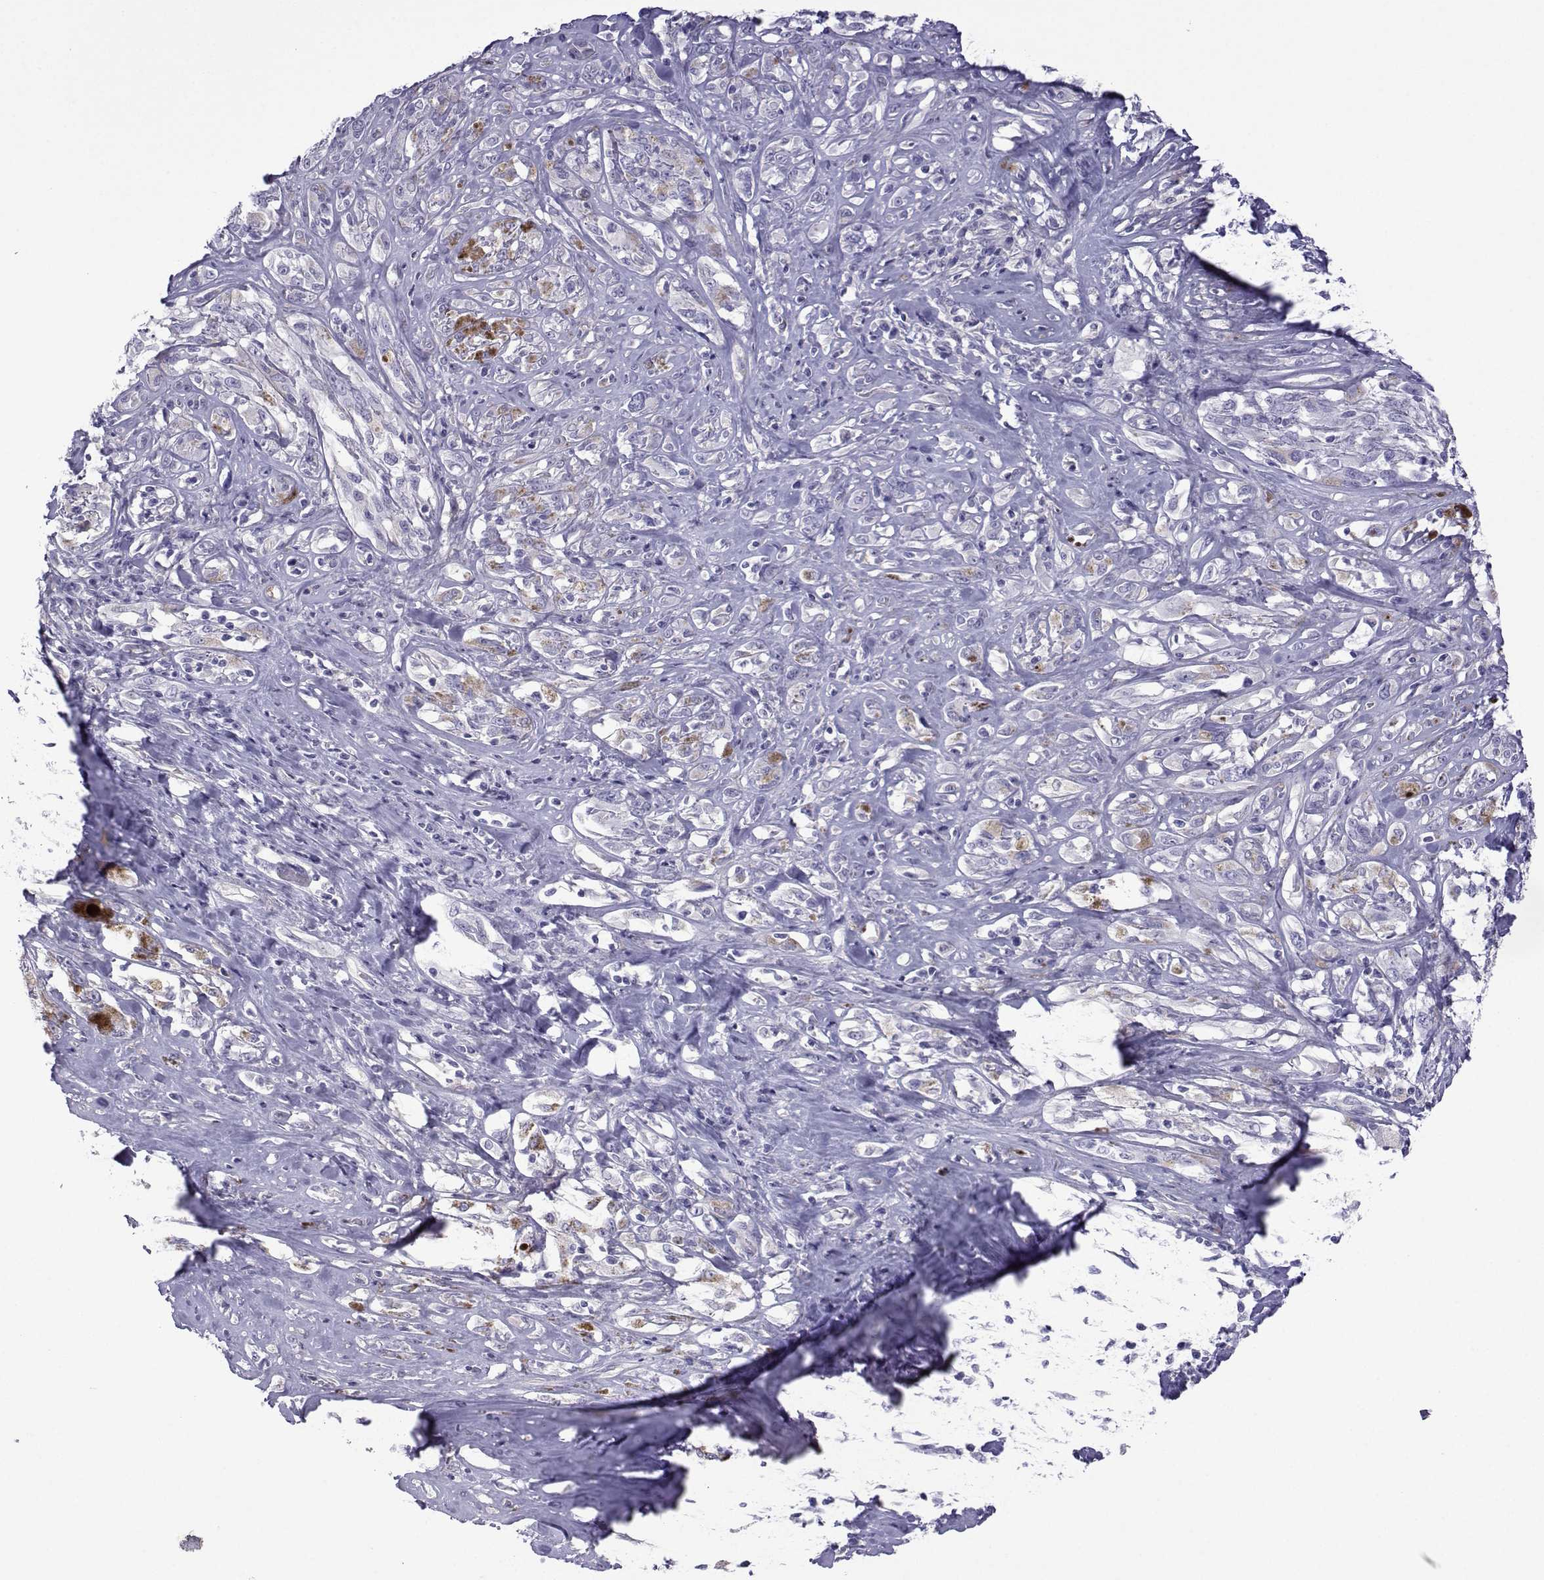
{"staining": {"intensity": "negative", "quantity": "none", "location": "none"}, "tissue": "melanoma", "cell_type": "Tumor cells", "image_type": "cancer", "snomed": [{"axis": "morphology", "description": "Malignant melanoma, NOS"}, {"axis": "topography", "description": "Skin"}], "caption": "Immunohistochemistry of malignant melanoma exhibits no positivity in tumor cells.", "gene": "CFAP70", "patient": {"sex": "female", "age": 91}}